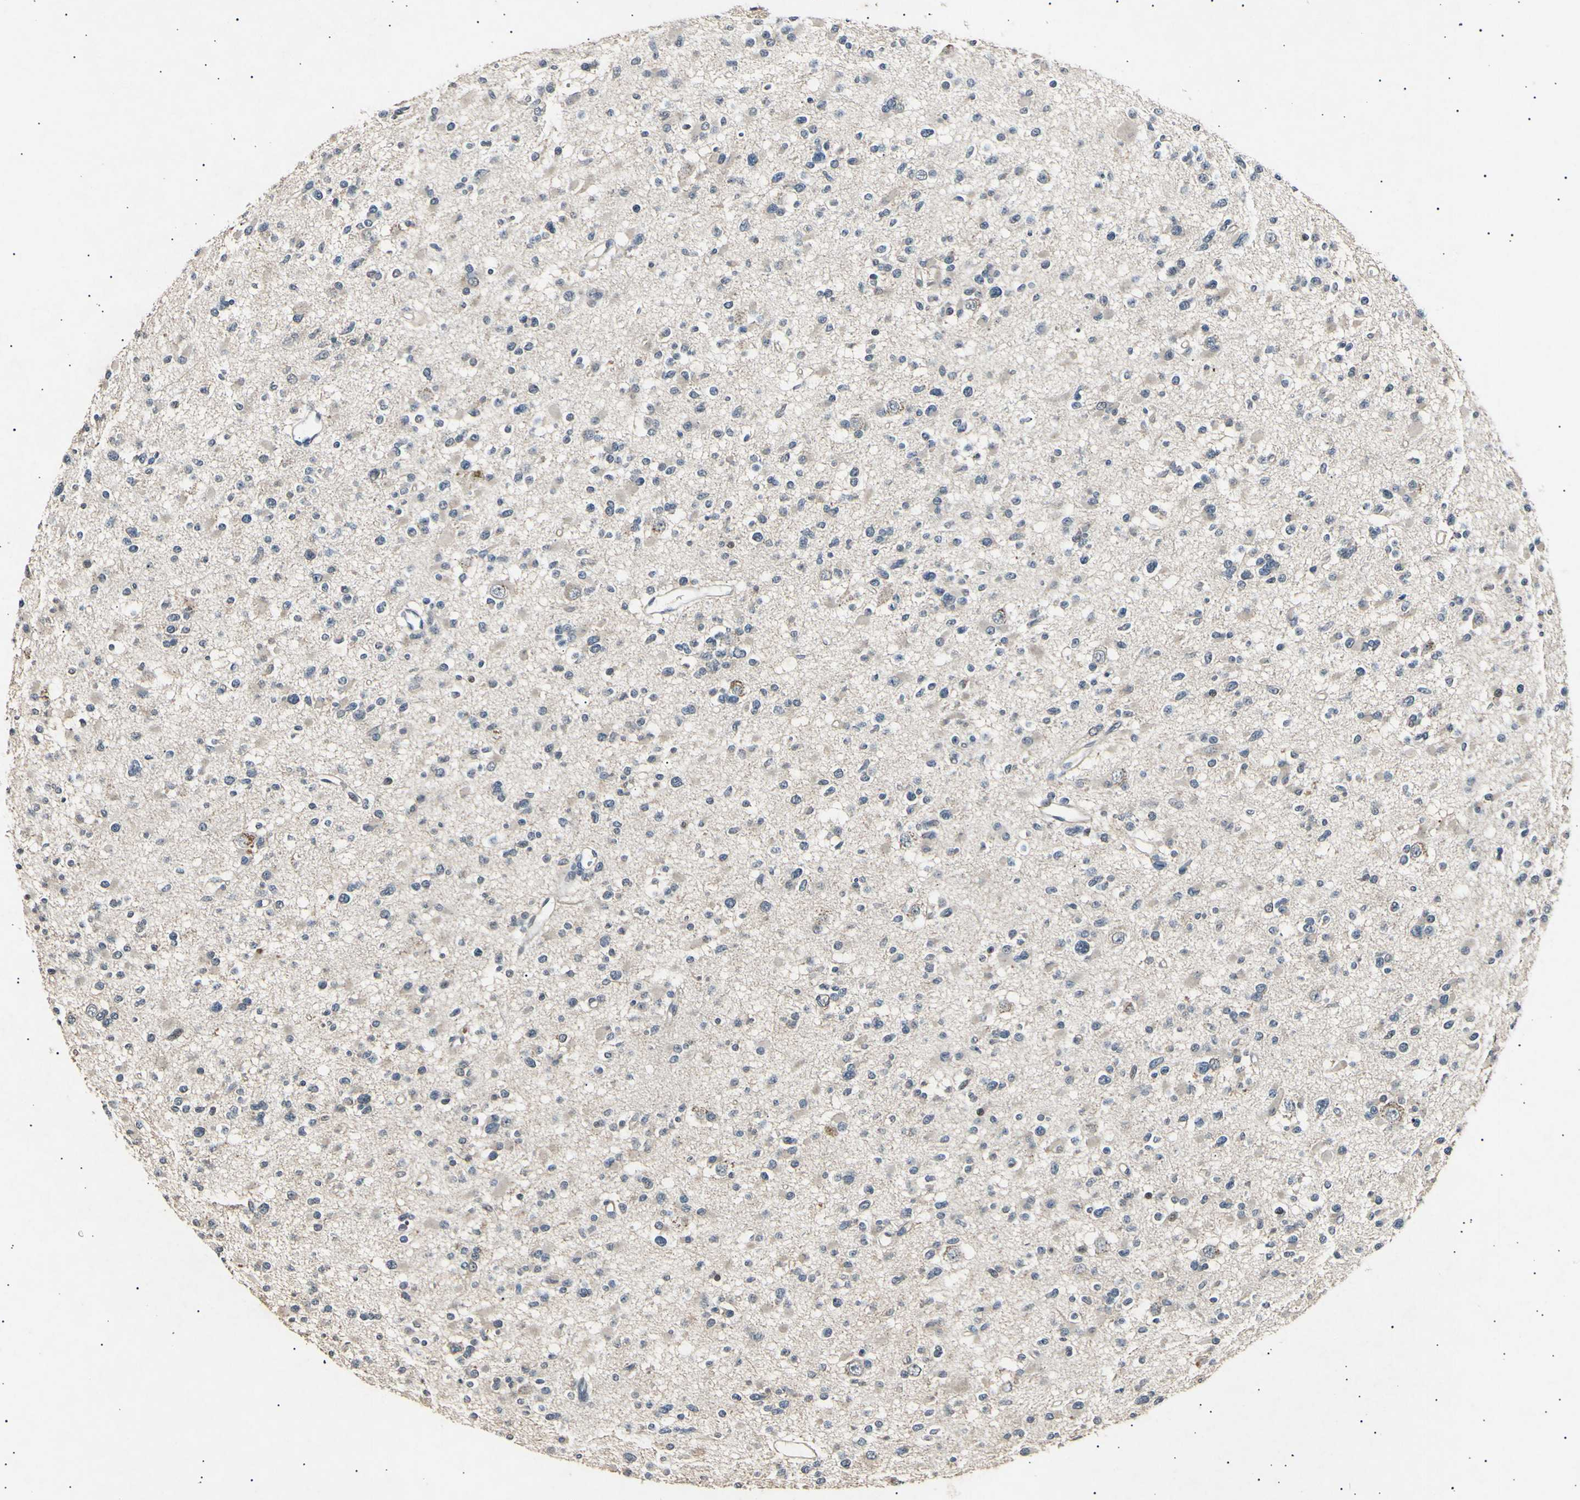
{"staining": {"intensity": "negative", "quantity": "none", "location": "none"}, "tissue": "glioma", "cell_type": "Tumor cells", "image_type": "cancer", "snomed": [{"axis": "morphology", "description": "Glioma, malignant, Low grade"}, {"axis": "topography", "description": "Brain"}], "caption": "Malignant glioma (low-grade) was stained to show a protein in brown. There is no significant expression in tumor cells.", "gene": "ADCY3", "patient": {"sex": "female", "age": 22}}